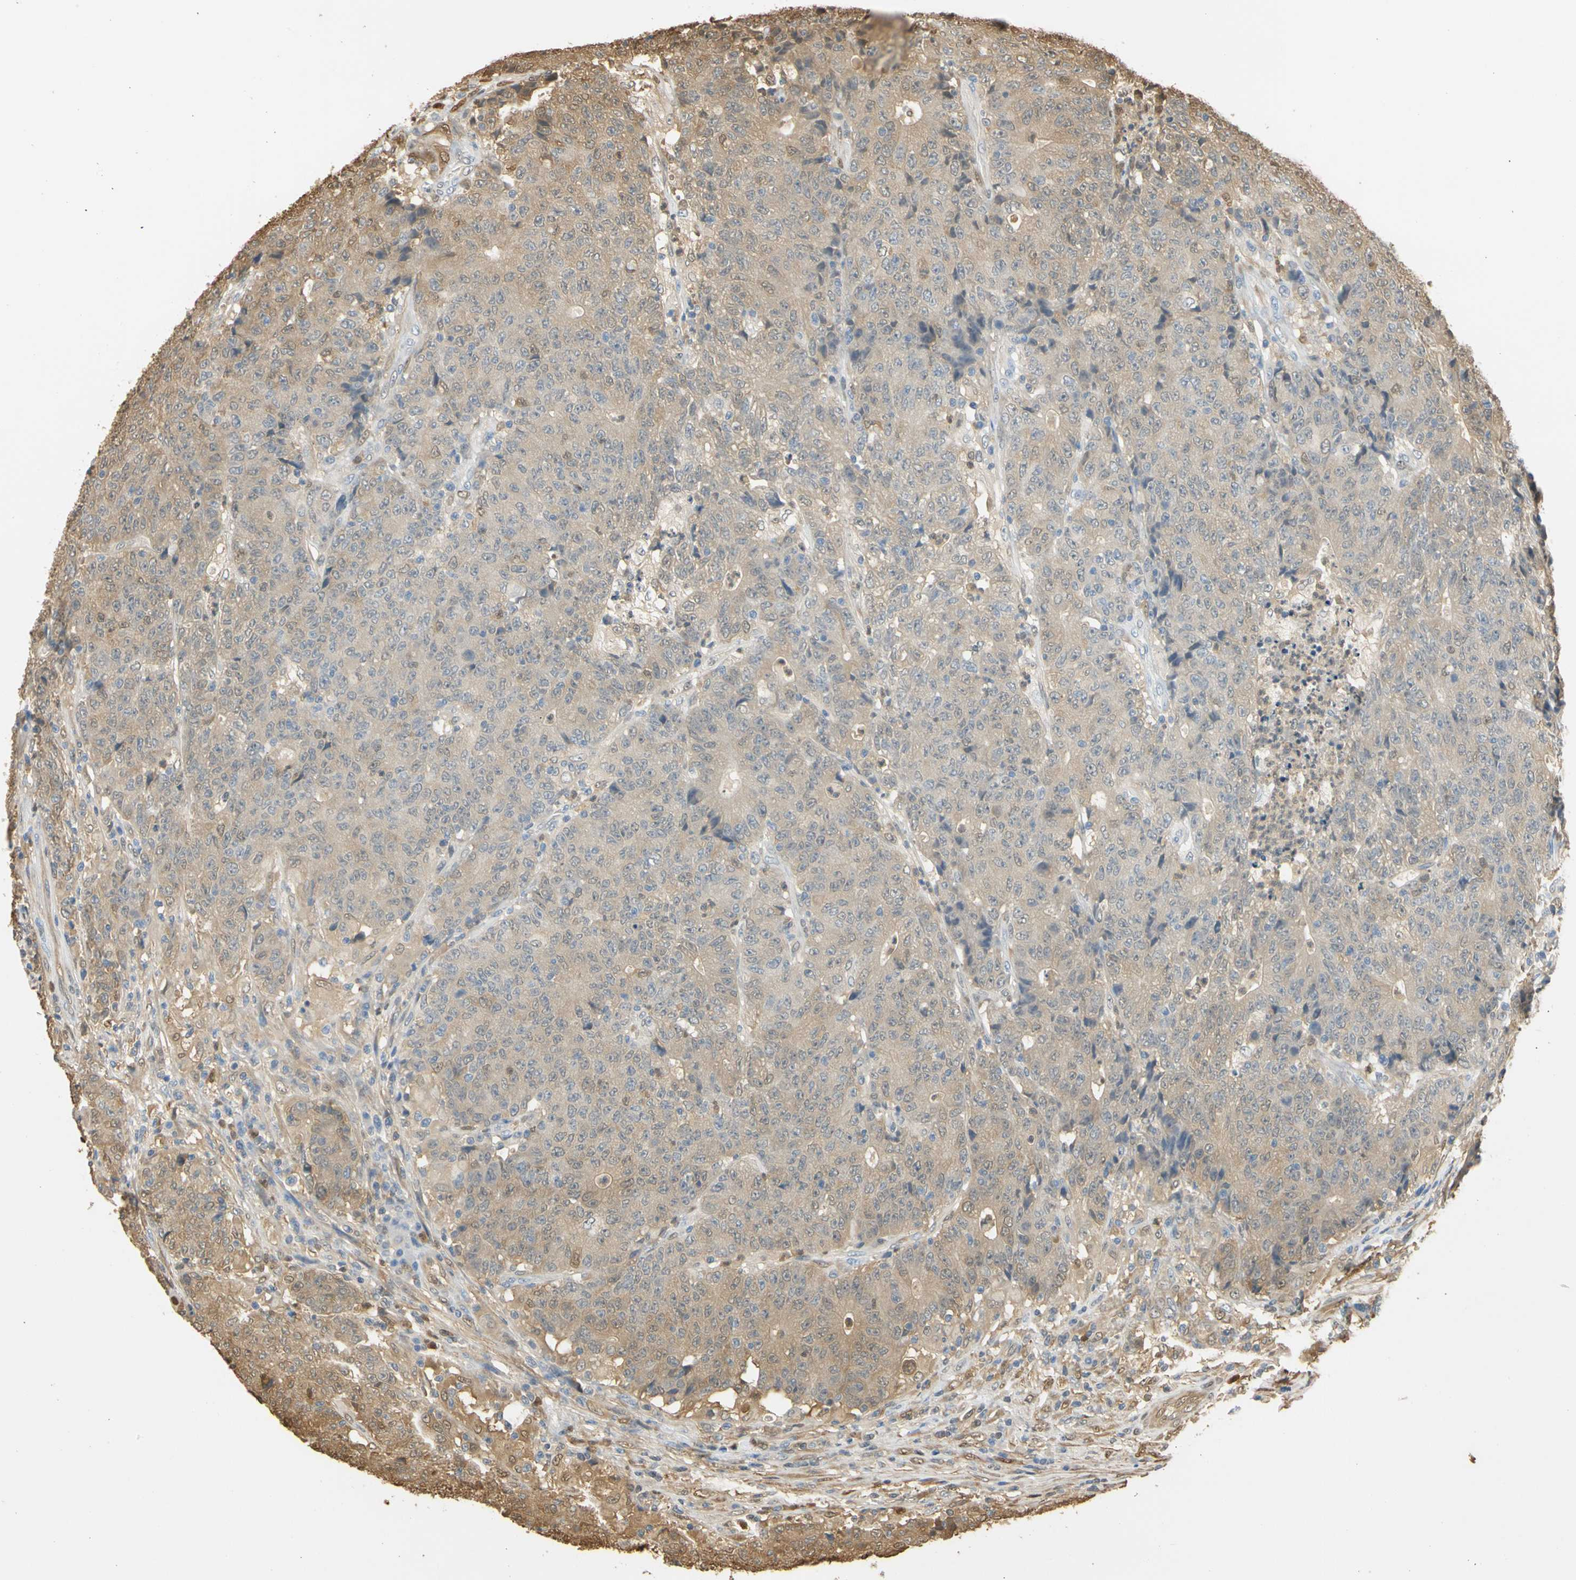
{"staining": {"intensity": "weak", "quantity": ">75%", "location": "cytoplasmic/membranous"}, "tissue": "colorectal cancer", "cell_type": "Tumor cells", "image_type": "cancer", "snomed": [{"axis": "morphology", "description": "Normal tissue, NOS"}, {"axis": "morphology", "description": "Adenocarcinoma, NOS"}, {"axis": "topography", "description": "Colon"}], "caption": "A high-resolution photomicrograph shows immunohistochemistry (IHC) staining of colorectal cancer (adenocarcinoma), which shows weak cytoplasmic/membranous staining in about >75% of tumor cells. Nuclei are stained in blue.", "gene": "S100A6", "patient": {"sex": "female", "age": 75}}